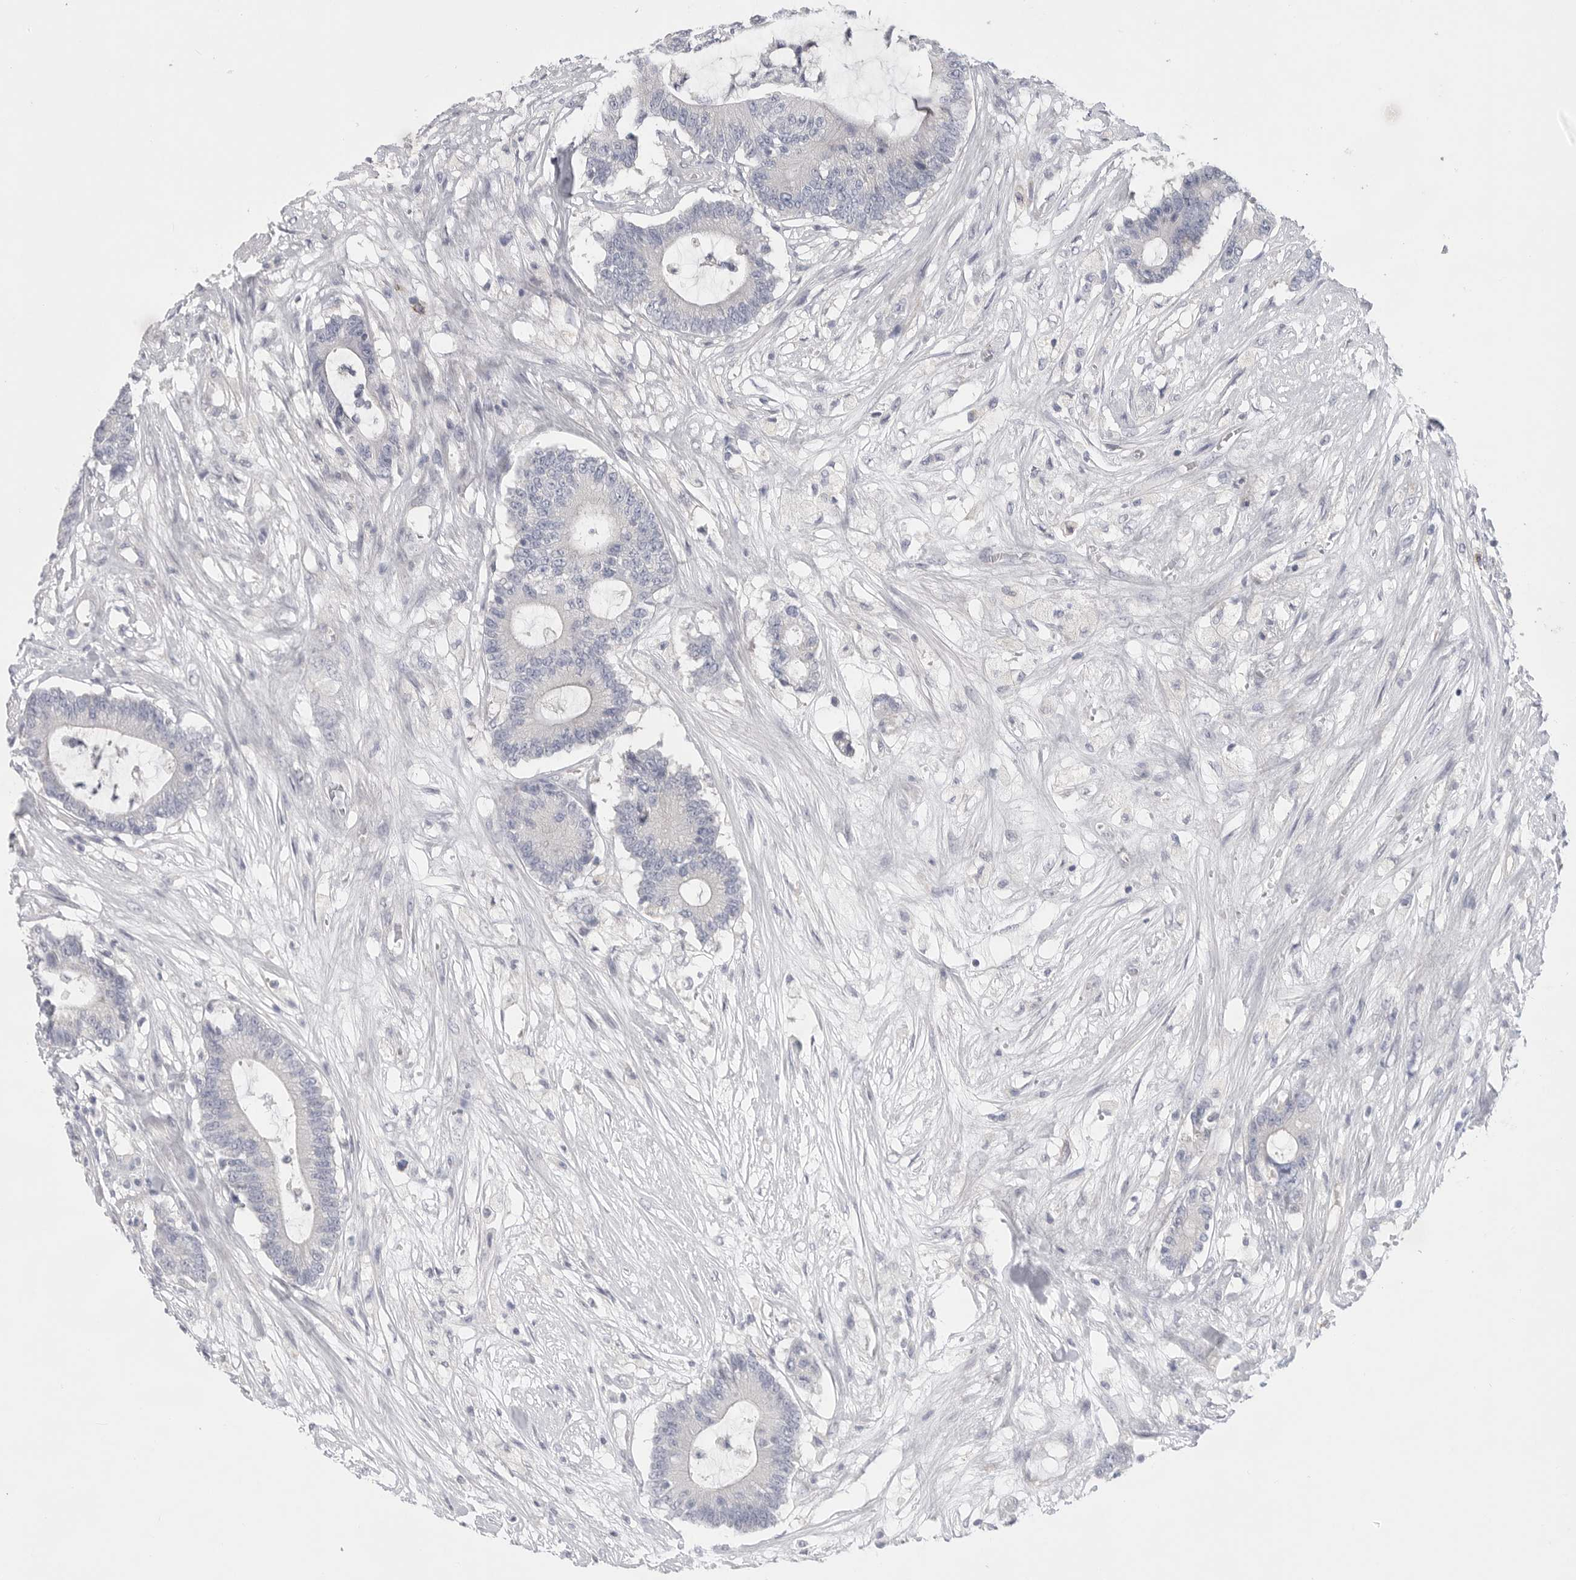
{"staining": {"intensity": "negative", "quantity": "none", "location": "none"}, "tissue": "colorectal cancer", "cell_type": "Tumor cells", "image_type": "cancer", "snomed": [{"axis": "morphology", "description": "Adenocarcinoma, NOS"}, {"axis": "topography", "description": "Colon"}], "caption": "Tumor cells show no significant protein staining in adenocarcinoma (colorectal). Nuclei are stained in blue.", "gene": "ELP3", "patient": {"sex": "female", "age": 84}}